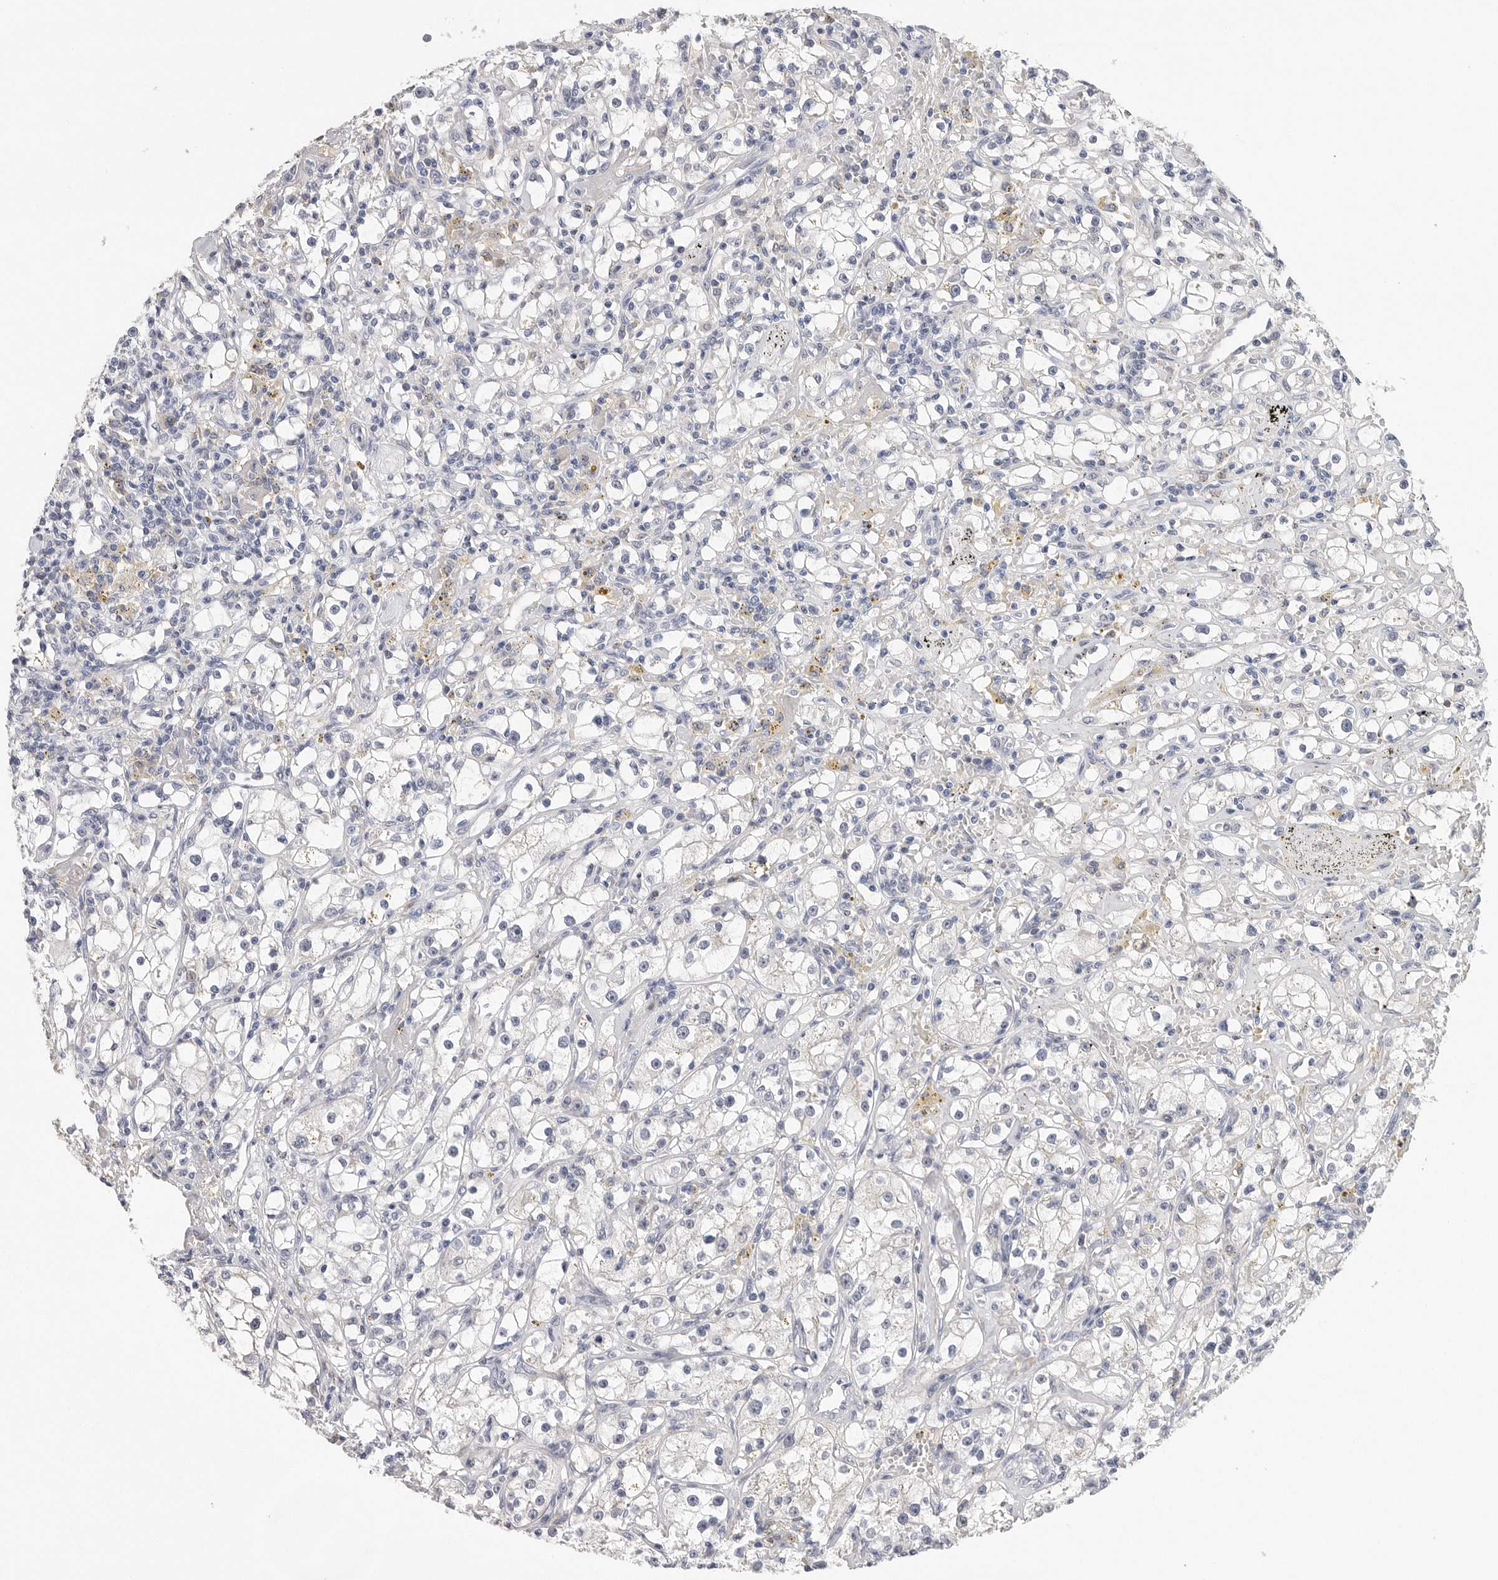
{"staining": {"intensity": "negative", "quantity": "none", "location": "none"}, "tissue": "renal cancer", "cell_type": "Tumor cells", "image_type": "cancer", "snomed": [{"axis": "morphology", "description": "Adenocarcinoma, NOS"}, {"axis": "topography", "description": "Kidney"}], "caption": "Tumor cells show no significant positivity in renal cancer (adenocarcinoma).", "gene": "FABP6", "patient": {"sex": "male", "age": 56}}